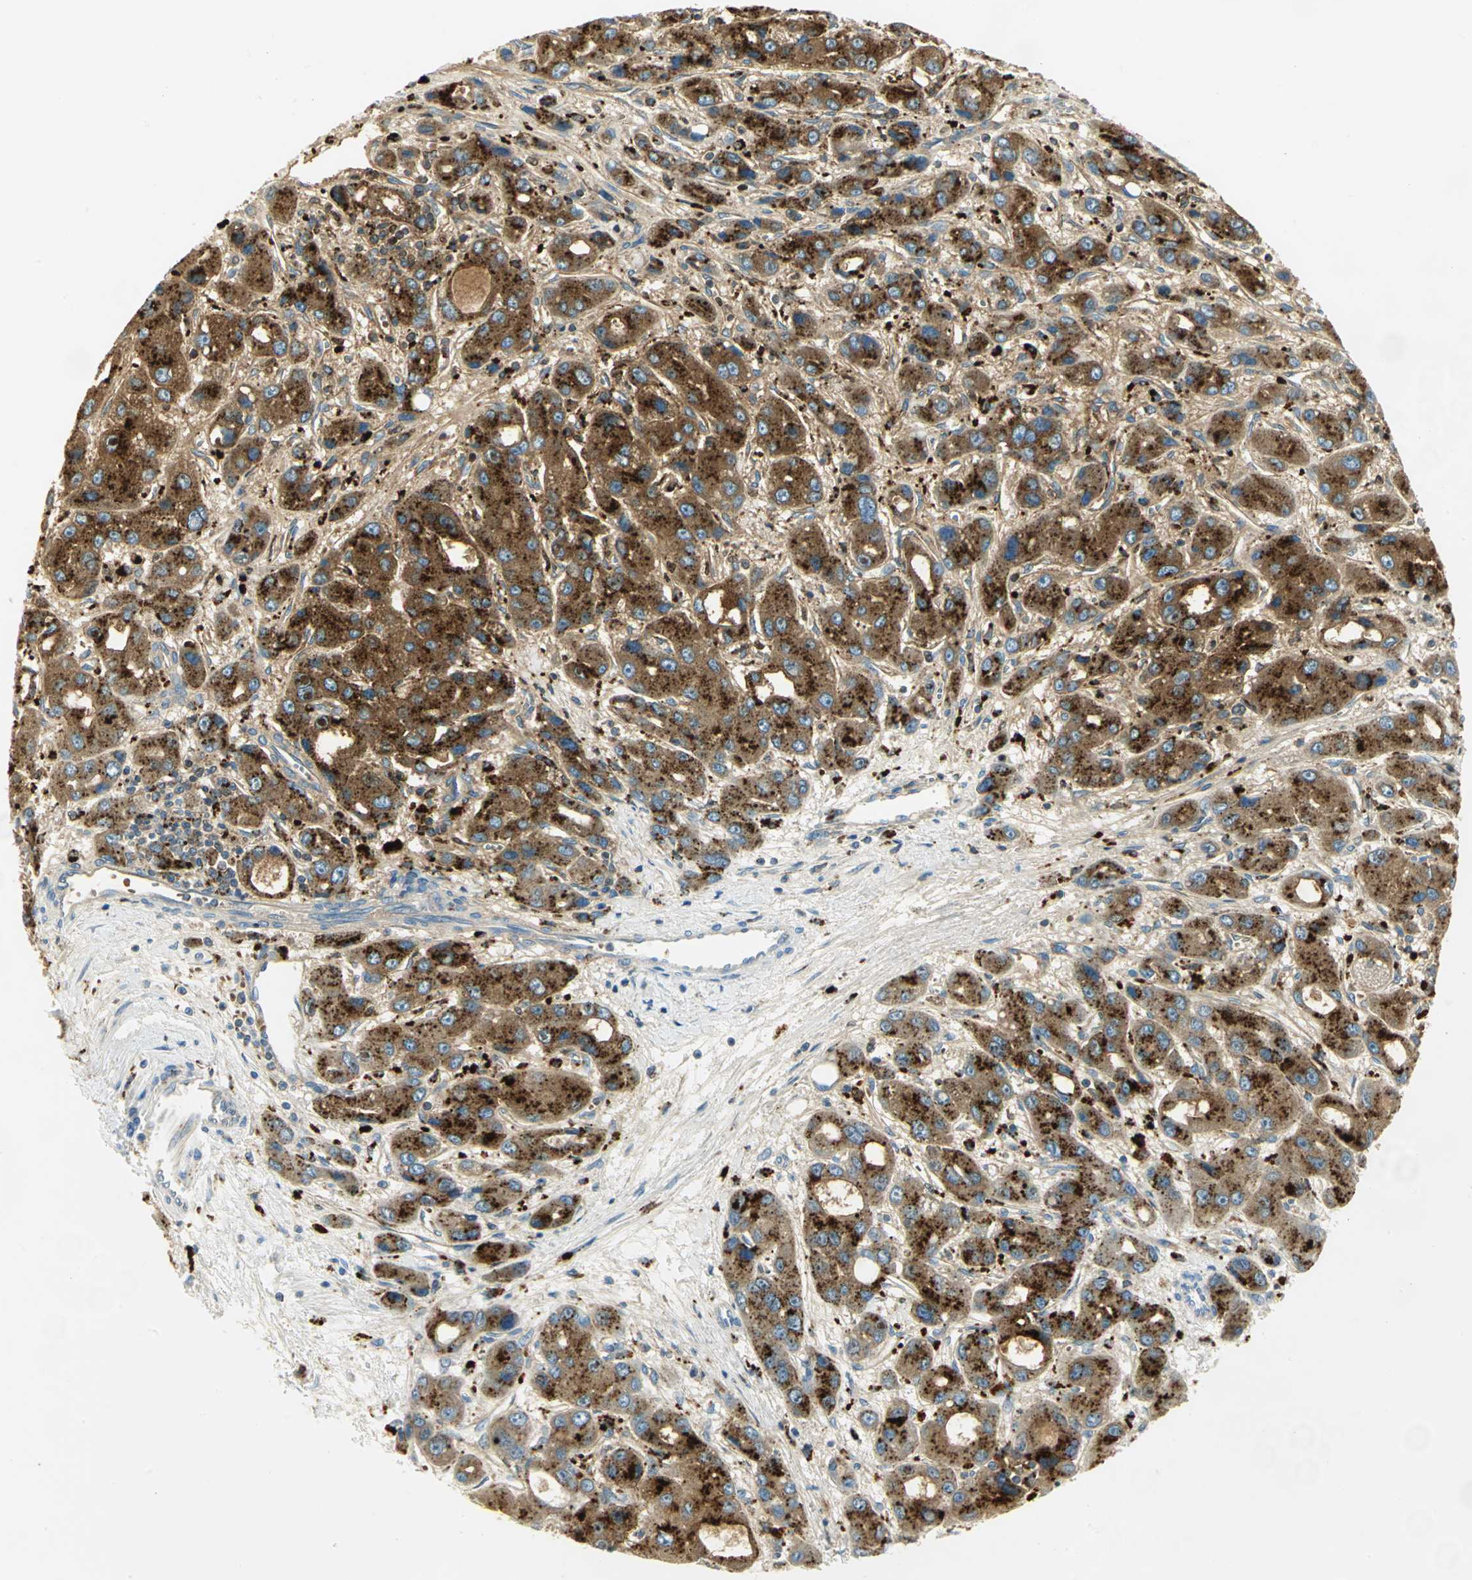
{"staining": {"intensity": "strong", "quantity": ">75%", "location": "cytoplasmic/membranous"}, "tissue": "liver cancer", "cell_type": "Tumor cells", "image_type": "cancer", "snomed": [{"axis": "morphology", "description": "Carcinoma, Hepatocellular, NOS"}, {"axis": "topography", "description": "Liver"}], "caption": "Liver hepatocellular carcinoma was stained to show a protein in brown. There is high levels of strong cytoplasmic/membranous expression in about >75% of tumor cells.", "gene": "ARSA", "patient": {"sex": "male", "age": 55}}